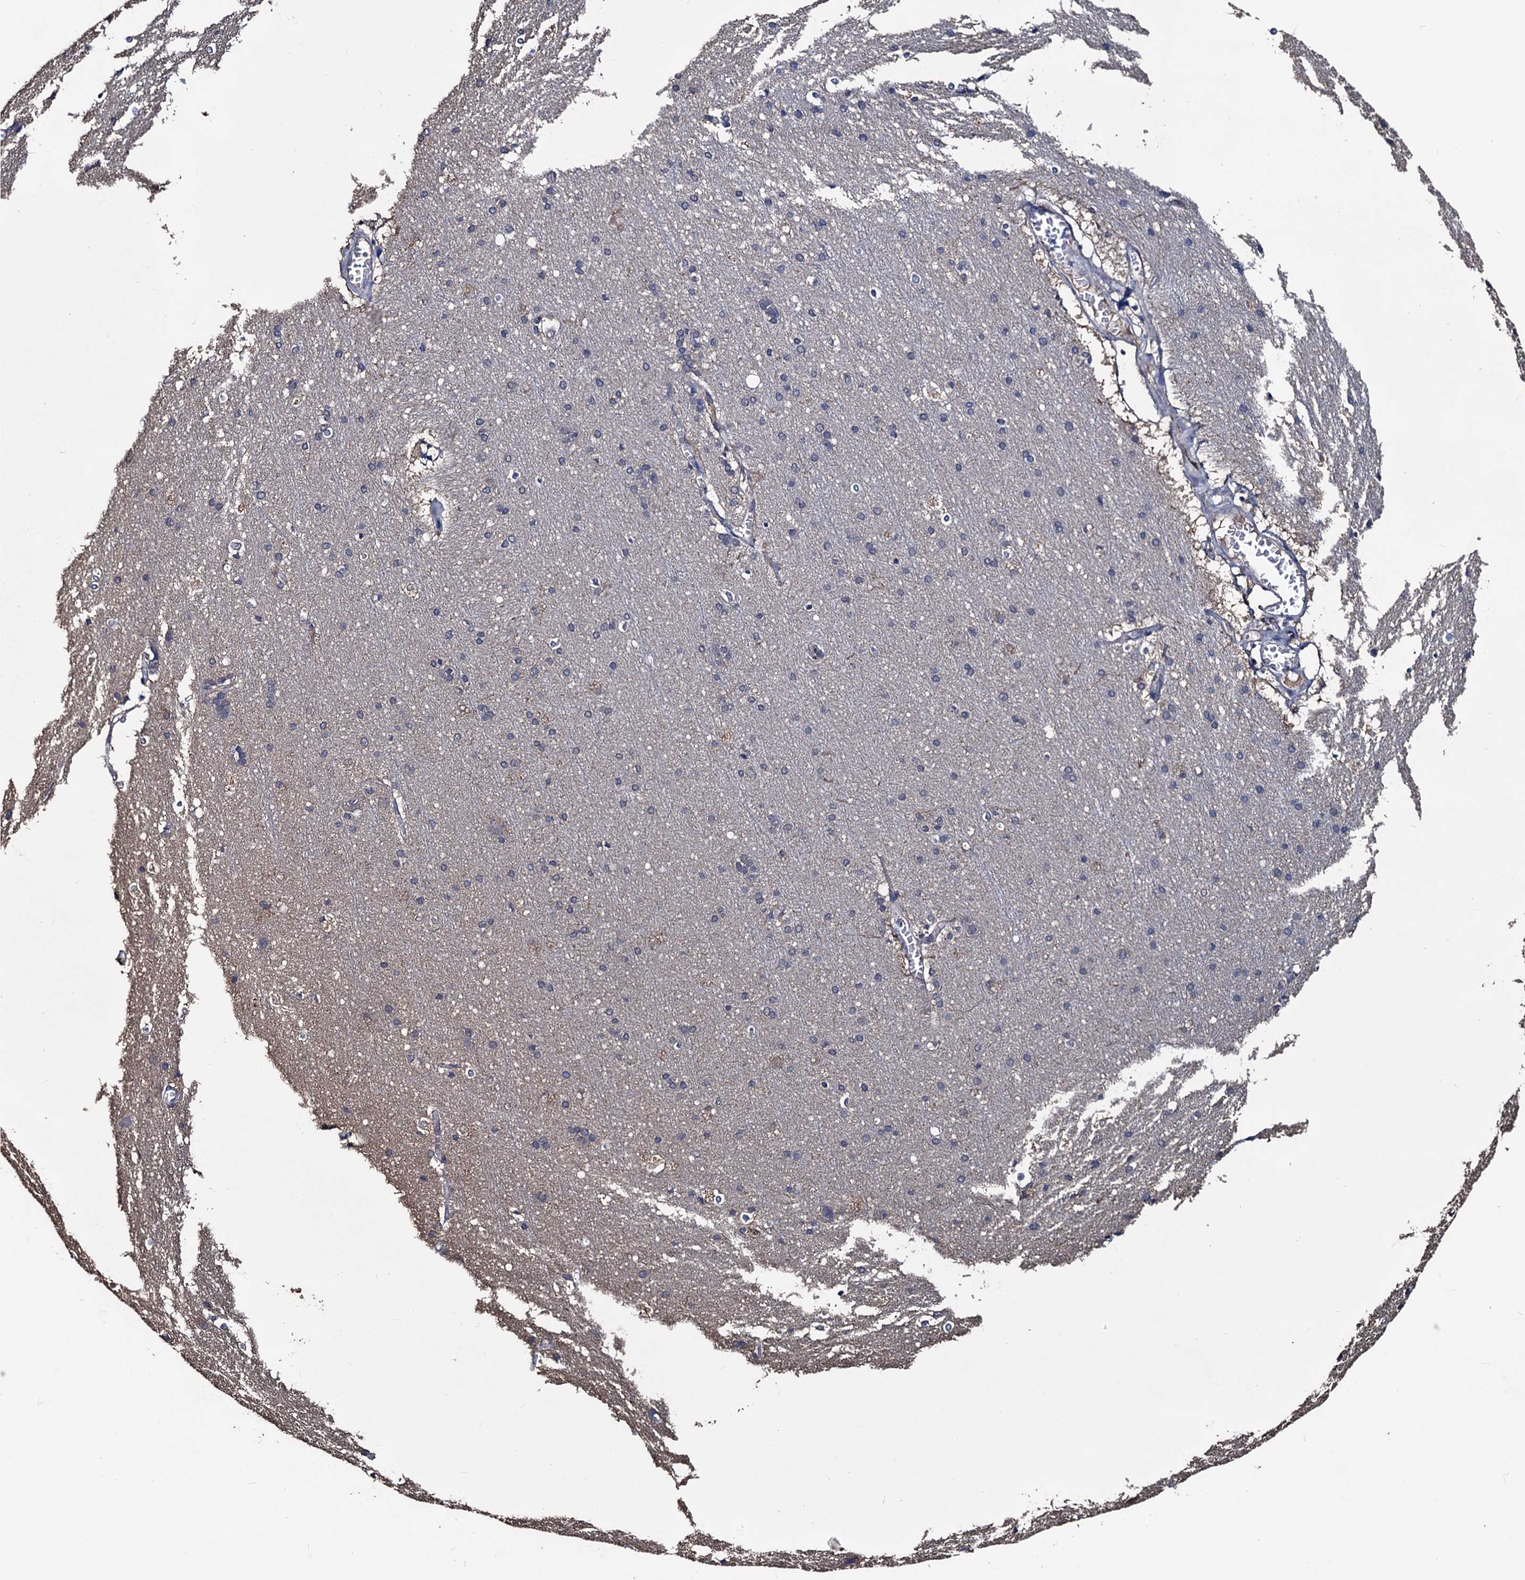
{"staining": {"intensity": "weak", "quantity": ">75%", "location": "cytoplasmic/membranous"}, "tissue": "cerebral cortex", "cell_type": "Endothelial cells", "image_type": "normal", "snomed": [{"axis": "morphology", "description": "Normal tissue, NOS"}, {"axis": "topography", "description": "Cerebral cortex"}], "caption": "Endothelial cells reveal low levels of weak cytoplasmic/membranous expression in approximately >75% of cells in normal cerebral cortex.", "gene": "RTKN2", "patient": {"sex": "male", "age": 54}}